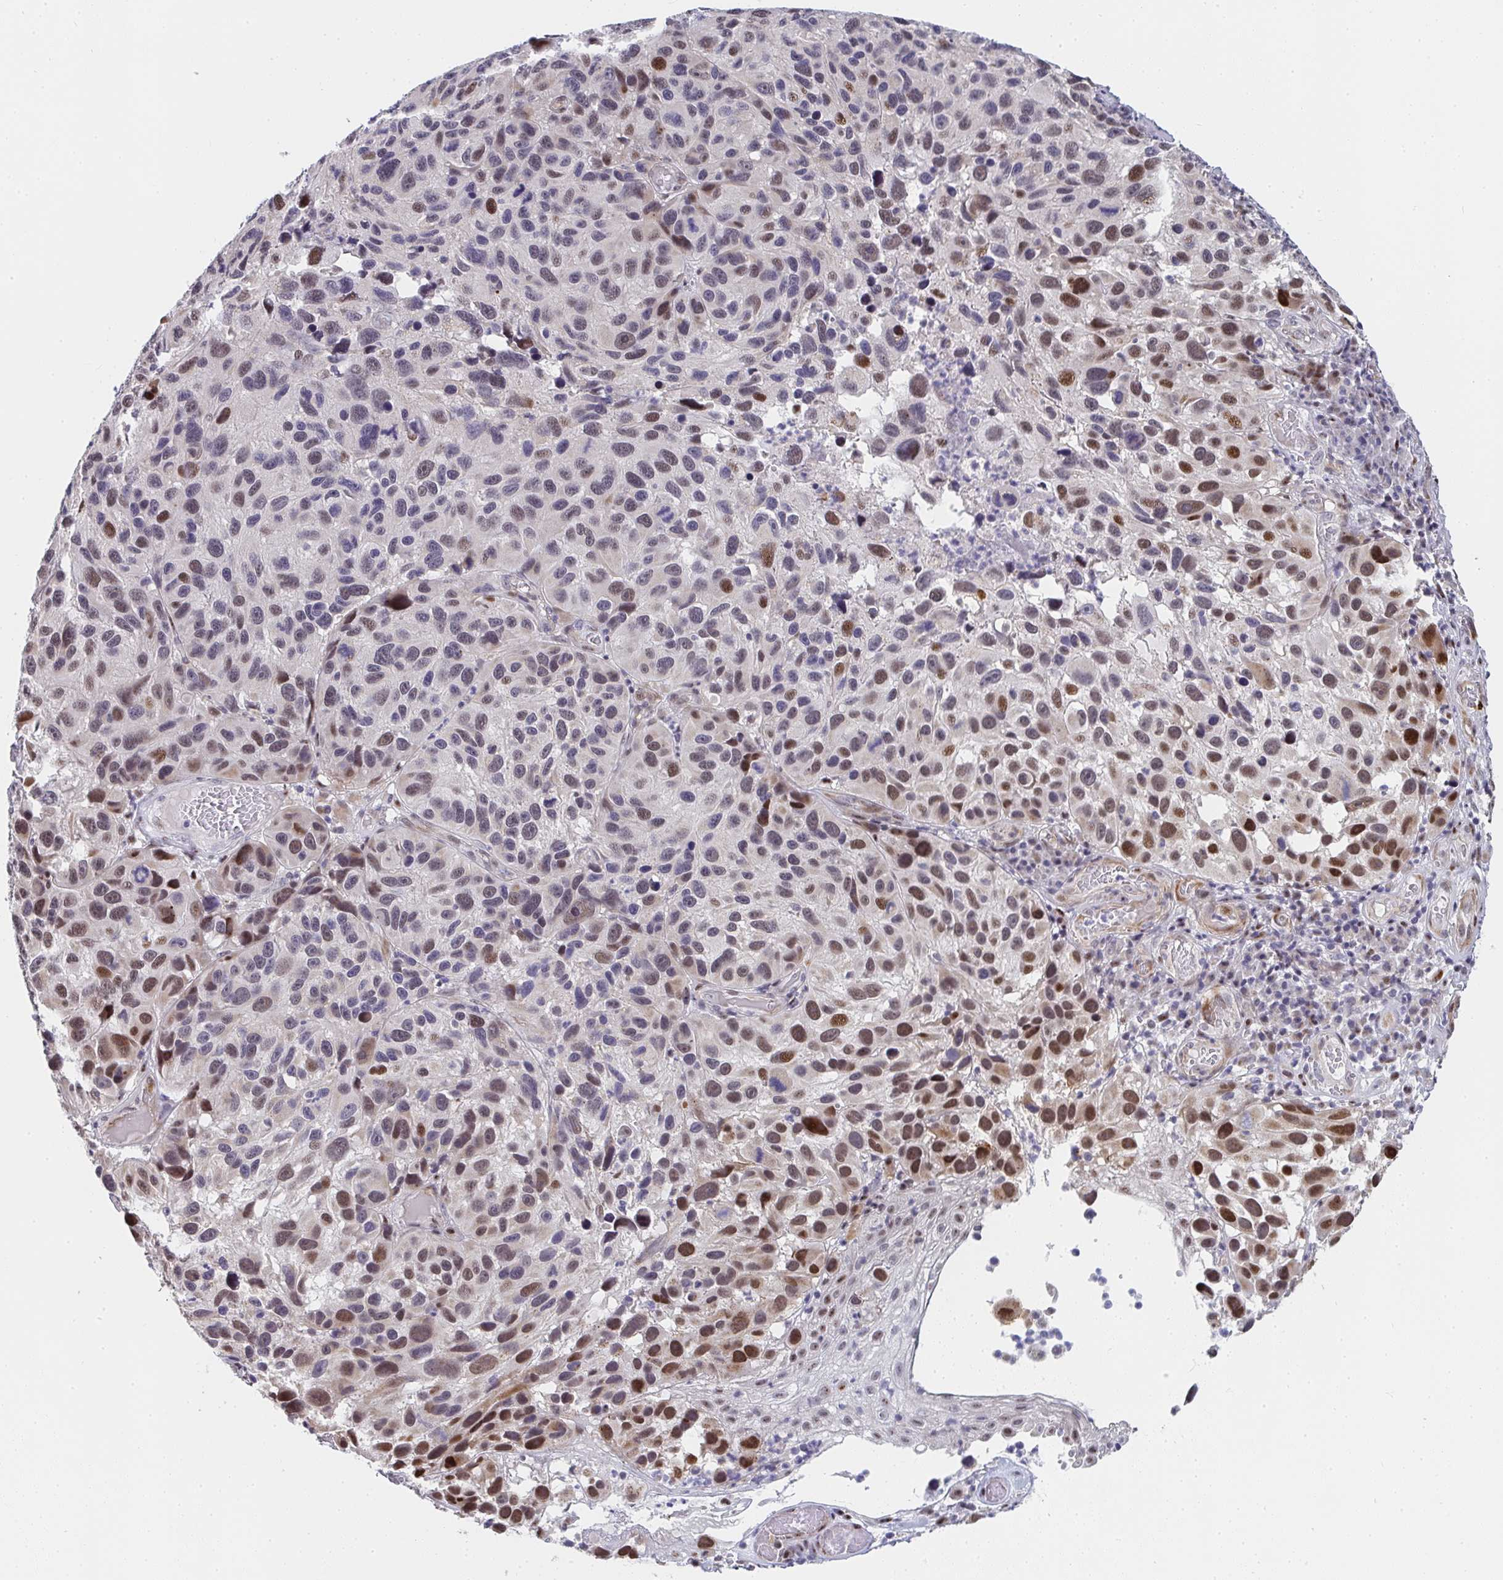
{"staining": {"intensity": "moderate", "quantity": ">75%", "location": "nuclear"}, "tissue": "melanoma", "cell_type": "Tumor cells", "image_type": "cancer", "snomed": [{"axis": "morphology", "description": "Malignant melanoma, NOS"}, {"axis": "topography", "description": "Skin"}], "caption": "Protein staining reveals moderate nuclear staining in about >75% of tumor cells in malignant melanoma.", "gene": "ZIC3", "patient": {"sex": "male", "age": 53}}